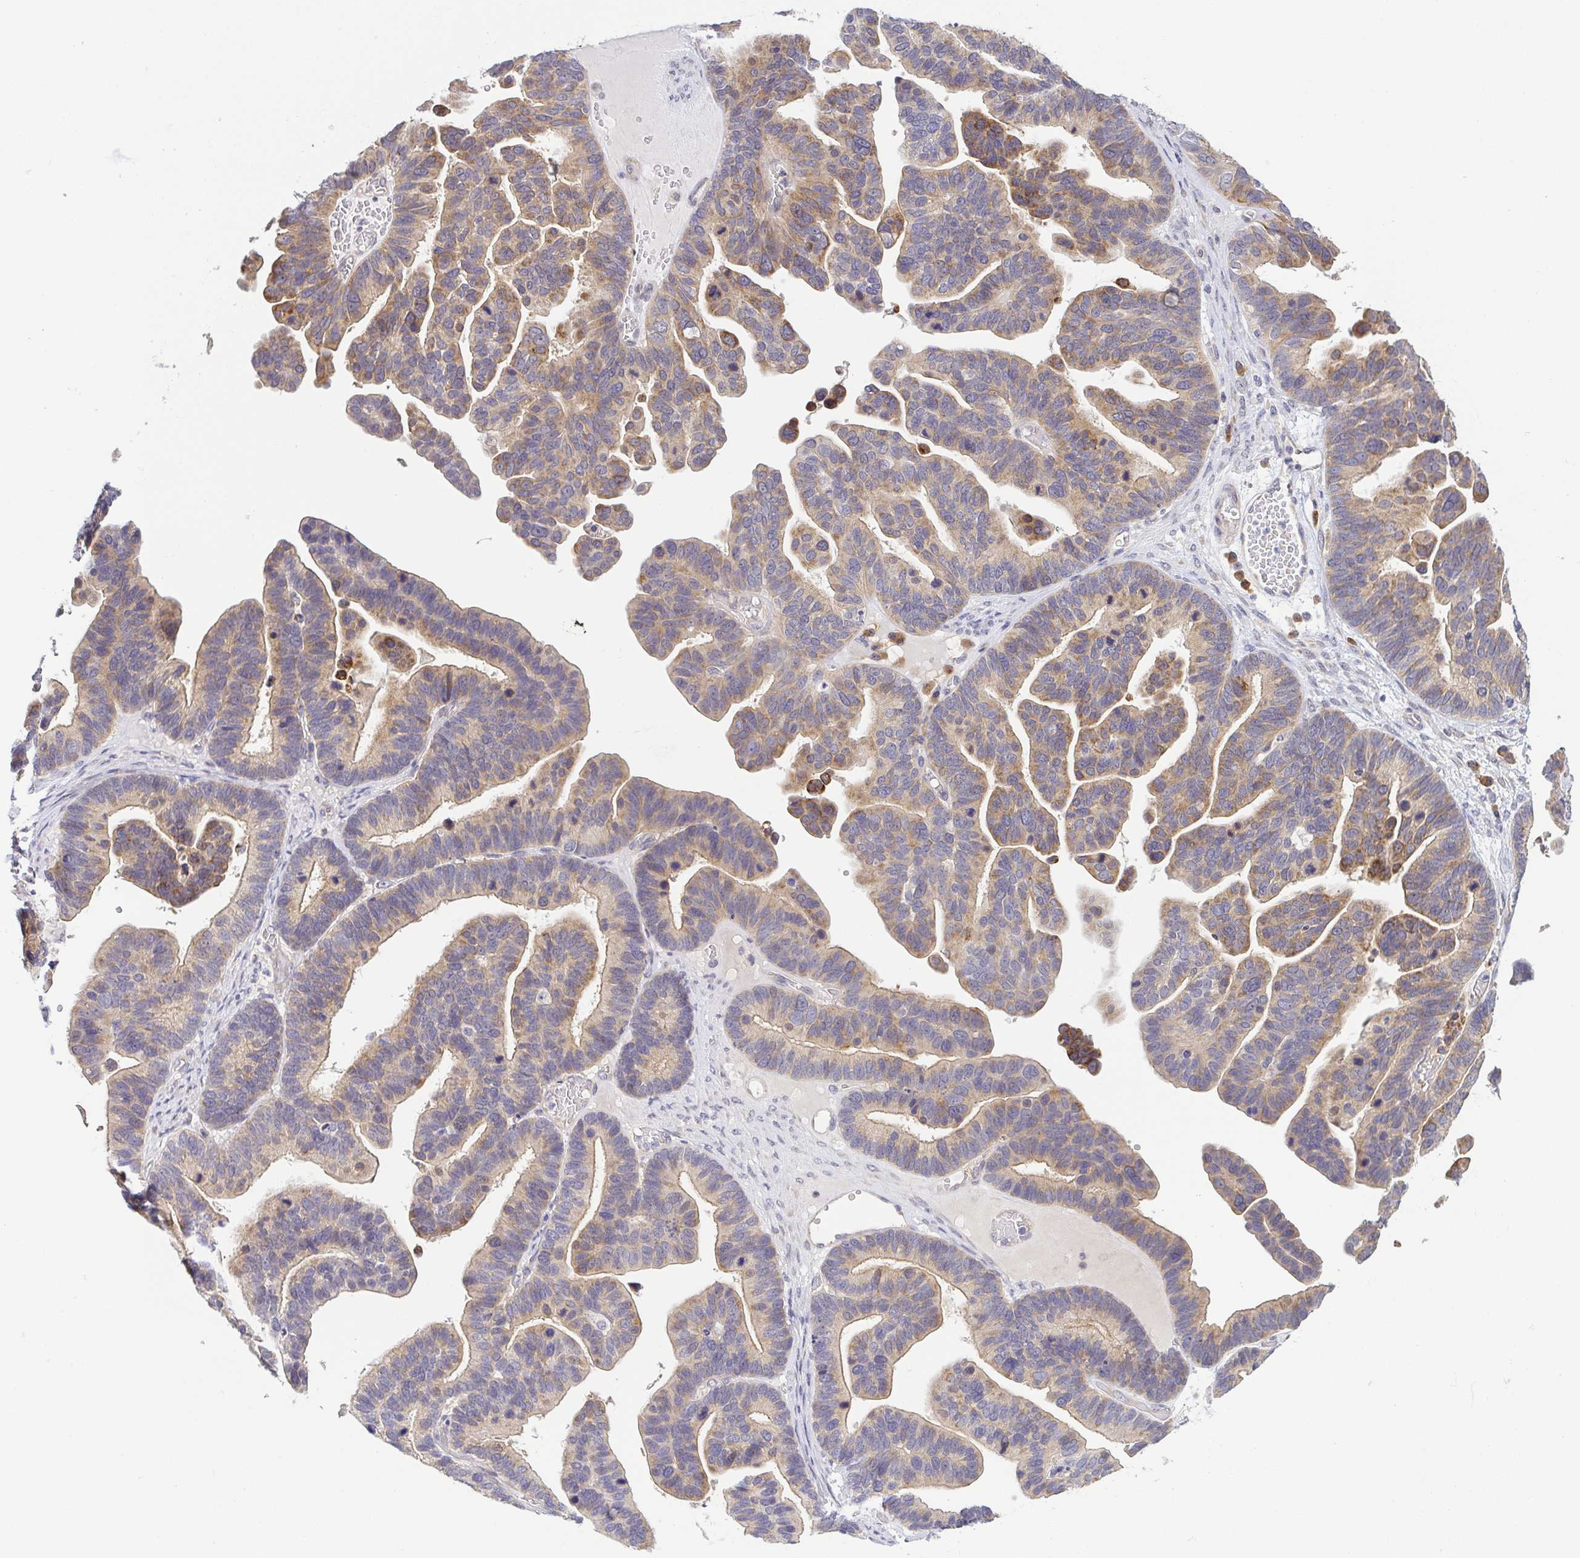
{"staining": {"intensity": "weak", "quantity": "25%-75%", "location": "cytoplasmic/membranous"}, "tissue": "ovarian cancer", "cell_type": "Tumor cells", "image_type": "cancer", "snomed": [{"axis": "morphology", "description": "Cystadenocarcinoma, serous, NOS"}, {"axis": "topography", "description": "Ovary"}], "caption": "Protein staining demonstrates weak cytoplasmic/membranous expression in about 25%-75% of tumor cells in ovarian cancer (serous cystadenocarcinoma).", "gene": "BCL2L1", "patient": {"sex": "female", "age": 56}}